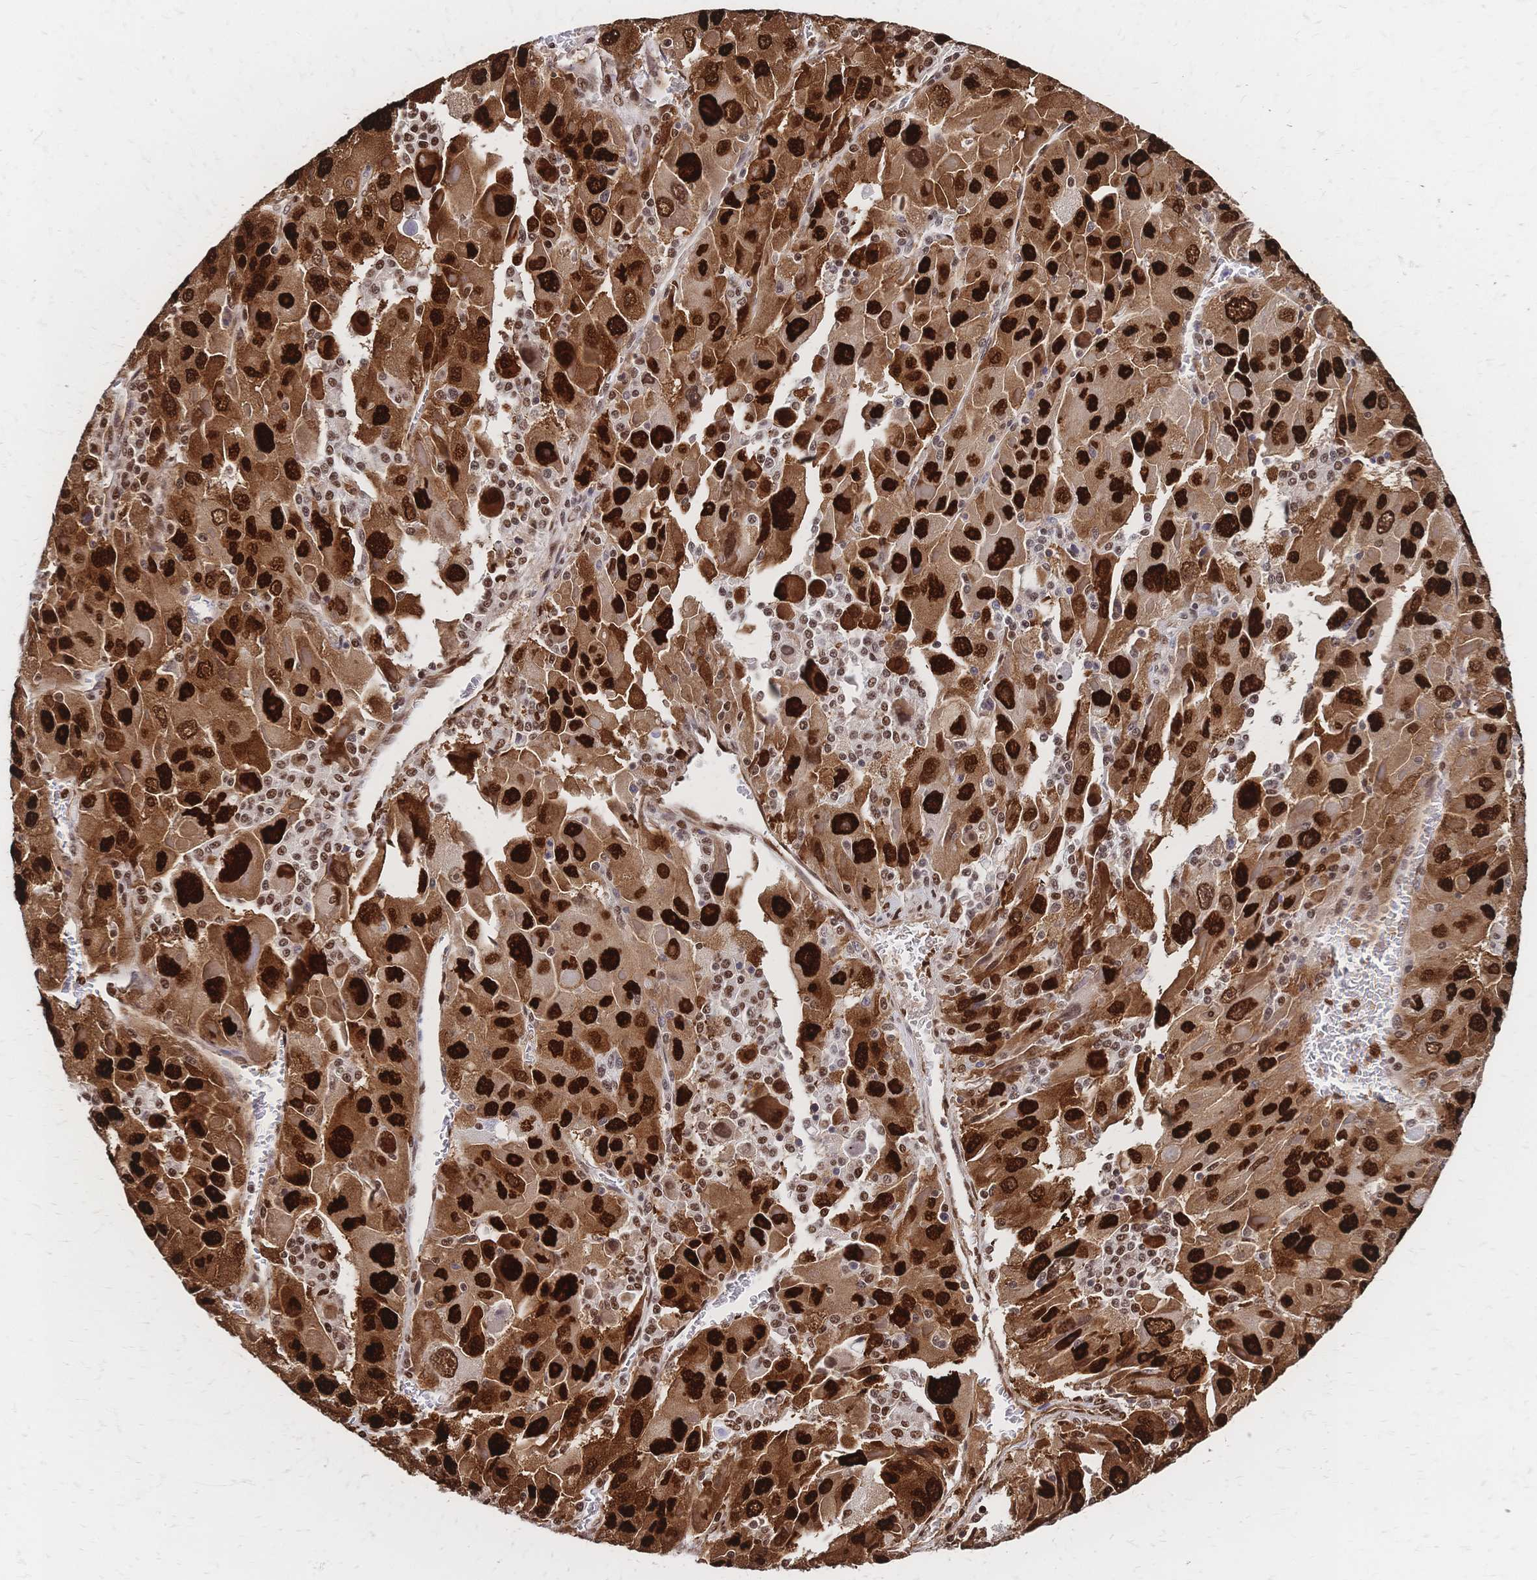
{"staining": {"intensity": "strong", "quantity": ">75%", "location": "cytoplasmic/membranous,nuclear"}, "tissue": "liver cancer", "cell_type": "Tumor cells", "image_type": "cancer", "snomed": [{"axis": "morphology", "description": "Carcinoma, Hepatocellular, NOS"}, {"axis": "topography", "description": "Liver"}], "caption": "A high-resolution photomicrograph shows immunohistochemistry staining of liver hepatocellular carcinoma, which displays strong cytoplasmic/membranous and nuclear positivity in about >75% of tumor cells.", "gene": "HDGF", "patient": {"sex": "female", "age": 41}}